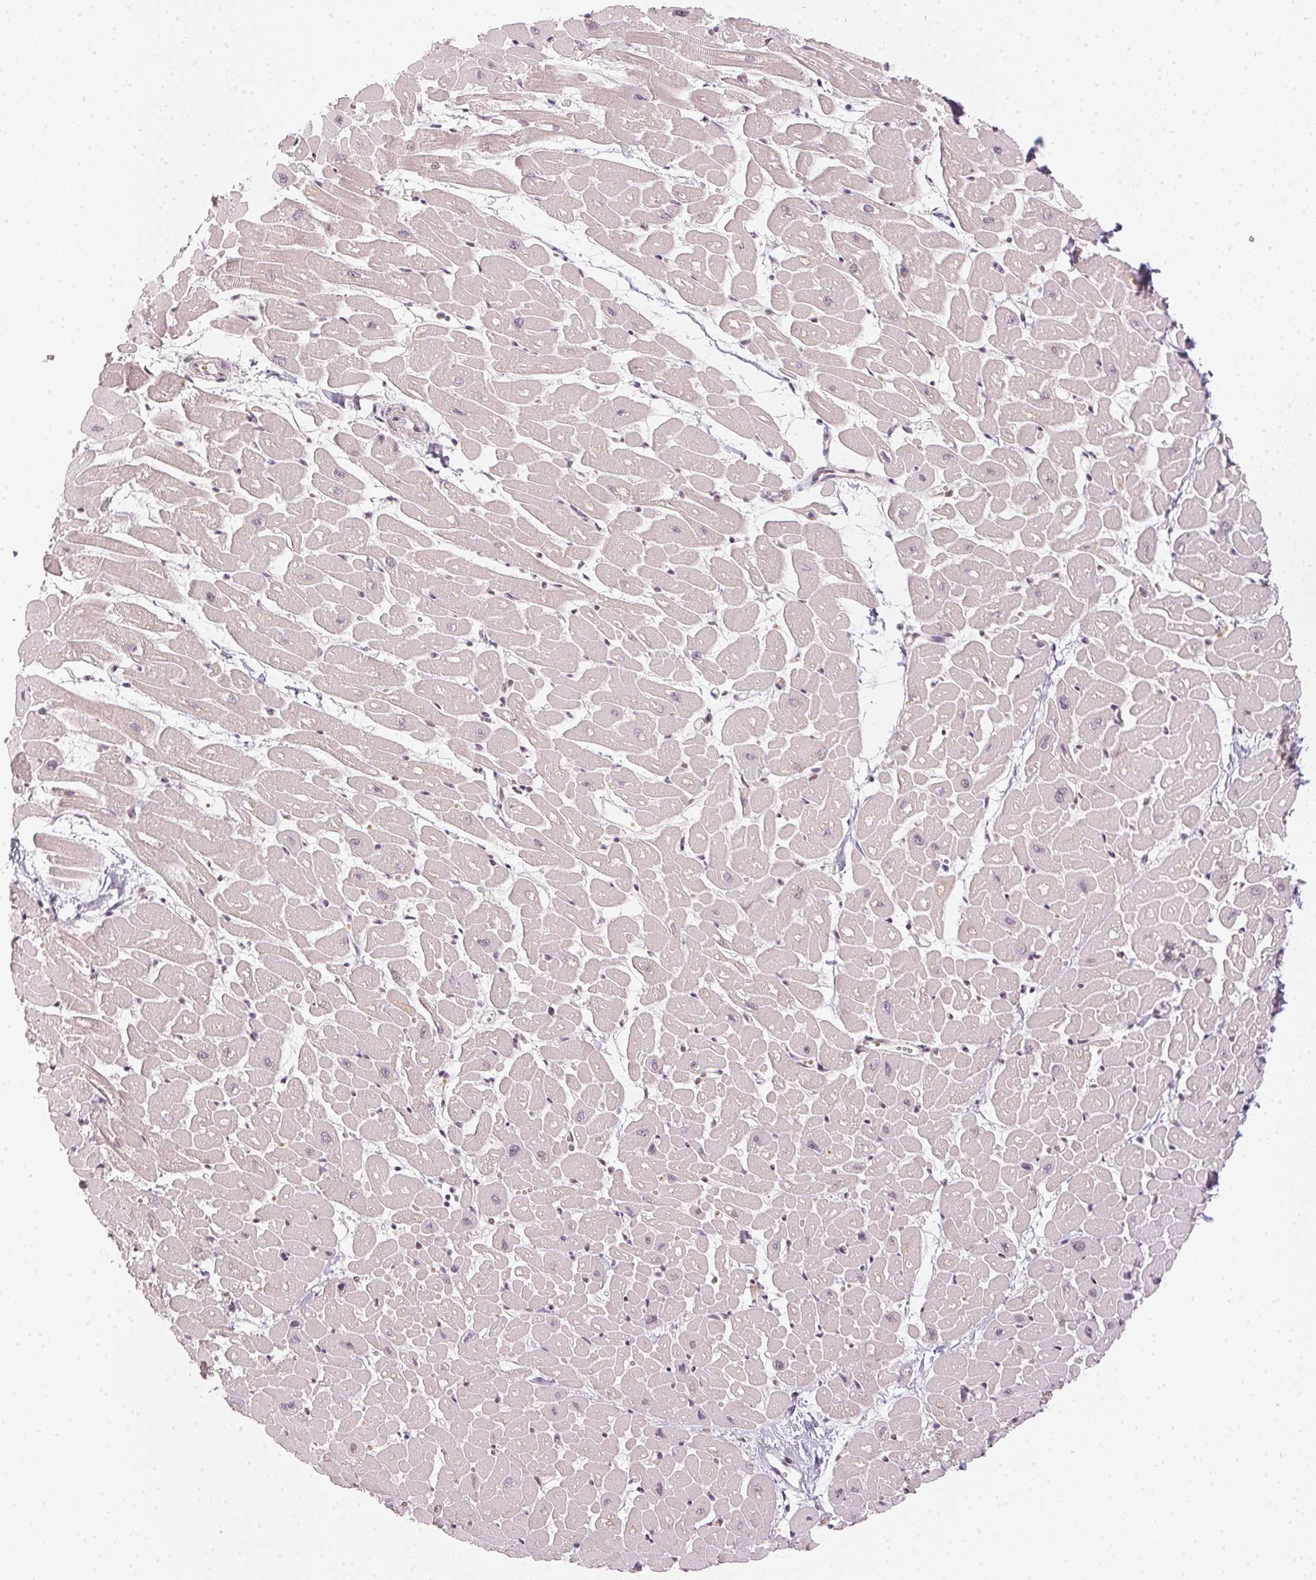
{"staining": {"intensity": "weak", "quantity": "25%-75%", "location": "cytoplasmic/membranous,nuclear"}, "tissue": "heart muscle", "cell_type": "Cardiomyocytes", "image_type": "normal", "snomed": [{"axis": "morphology", "description": "Normal tissue, NOS"}, {"axis": "topography", "description": "Heart"}], "caption": "Brown immunohistochemical staining in benign human heart muscle demonstrates weak cytoplasmic/membranous,nuclear positivity in about 25%-75% of cardiomyocytes.", "gene": "KAT6A", "patient": {"sex": "male", "age": 57}}